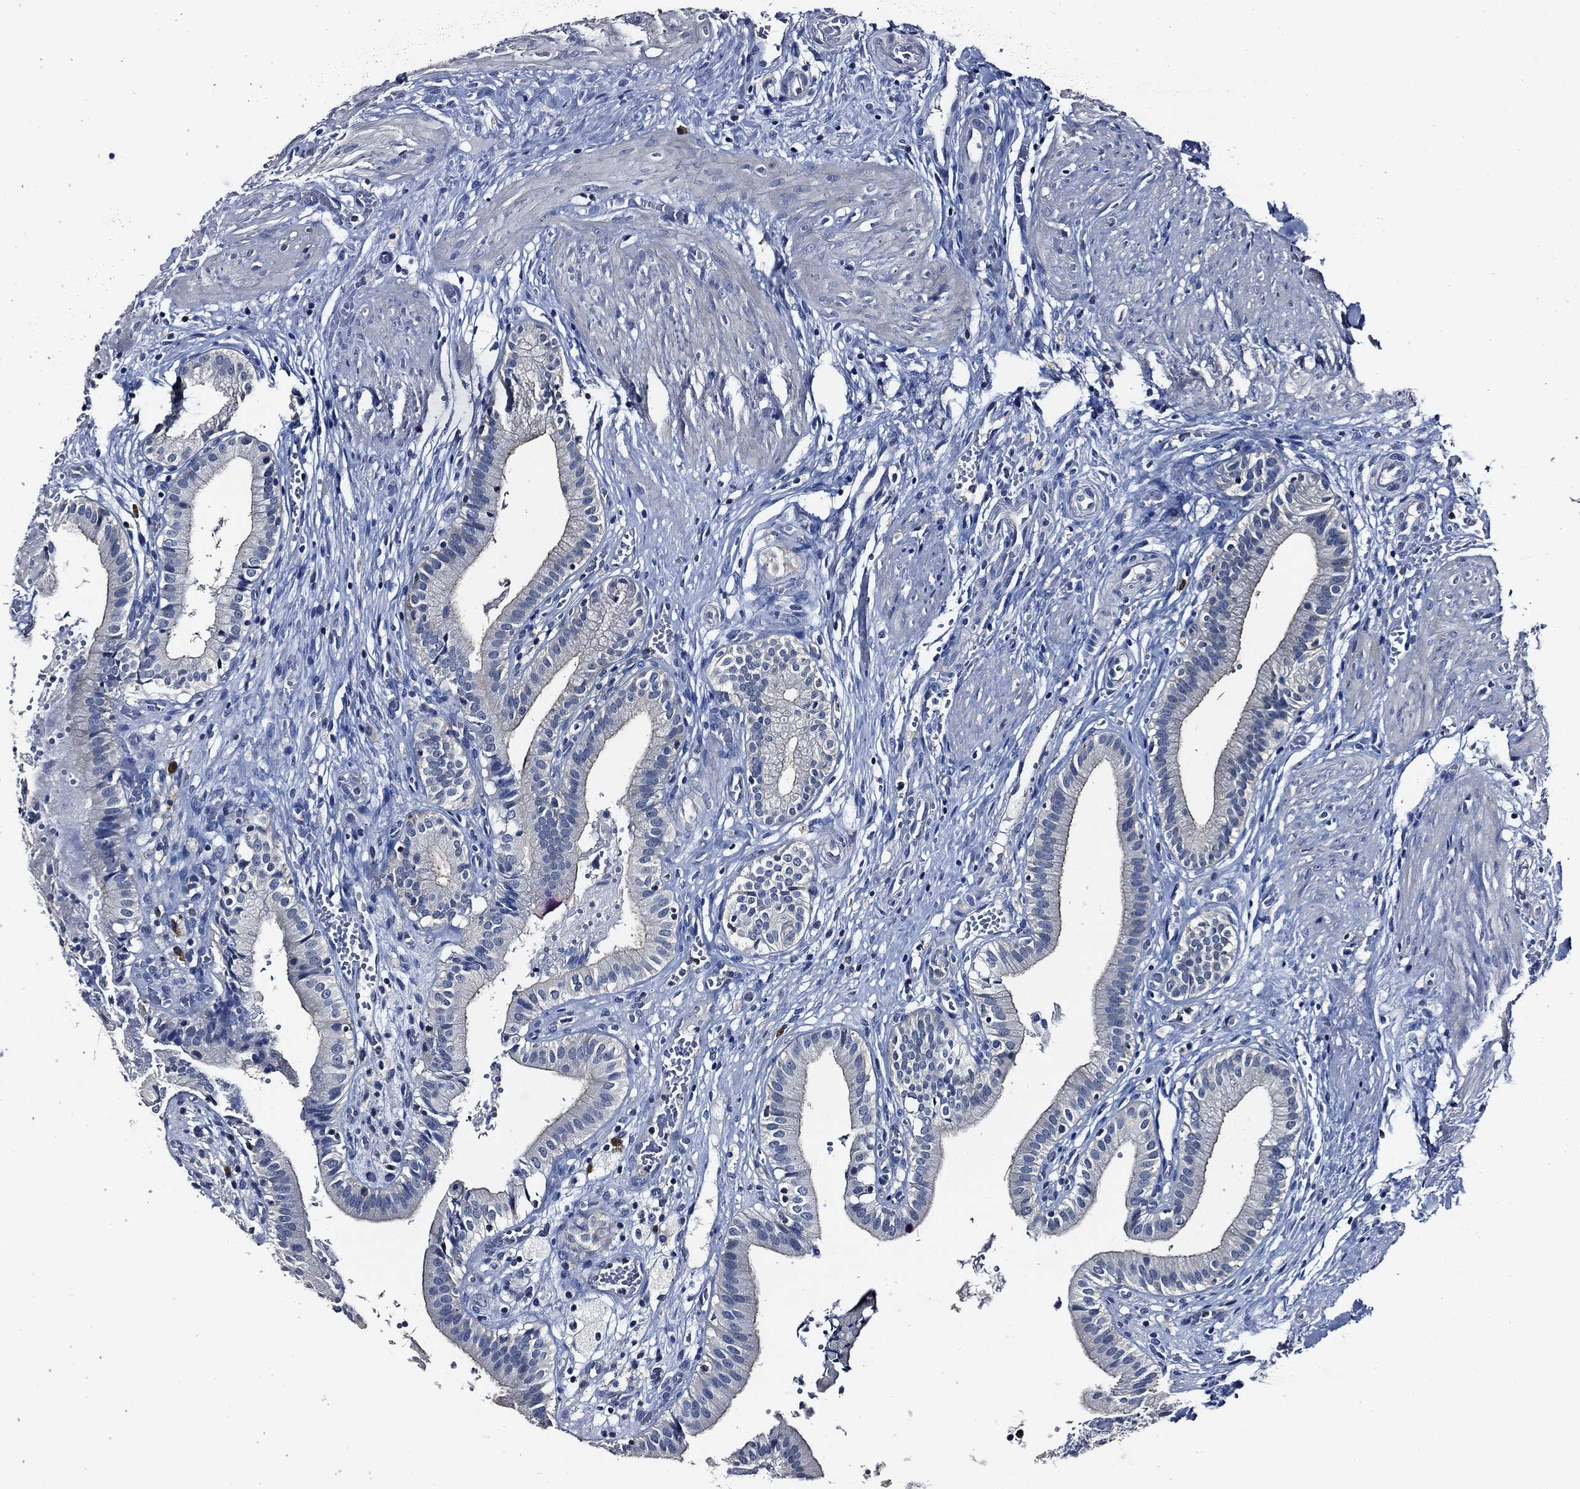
{"staining": {"intensity": "negative", "quantity": "none", "location": "none"}, "tissue": "gallbladder", "cell_type": "Glandular cells", "image_type": "normal", "snomed": [{"axis": "morphology", "description": "Normal tissue, NOS"}, {"axis": "topography", "description": "Gallbladder"}], "caption": "High magnification brightfield microscopy of unremarkable gallbladder stained with DAB (3,3'-diaminobenzidine) (brown) and counterstained with hematoxylin (blue): glandular cells show no significant staining. (Brightfield microscopy of DAB immunohistochemistry at high magnification).", "gene": "POU2F2", "patient": {"sex": "female", "age": 24}}